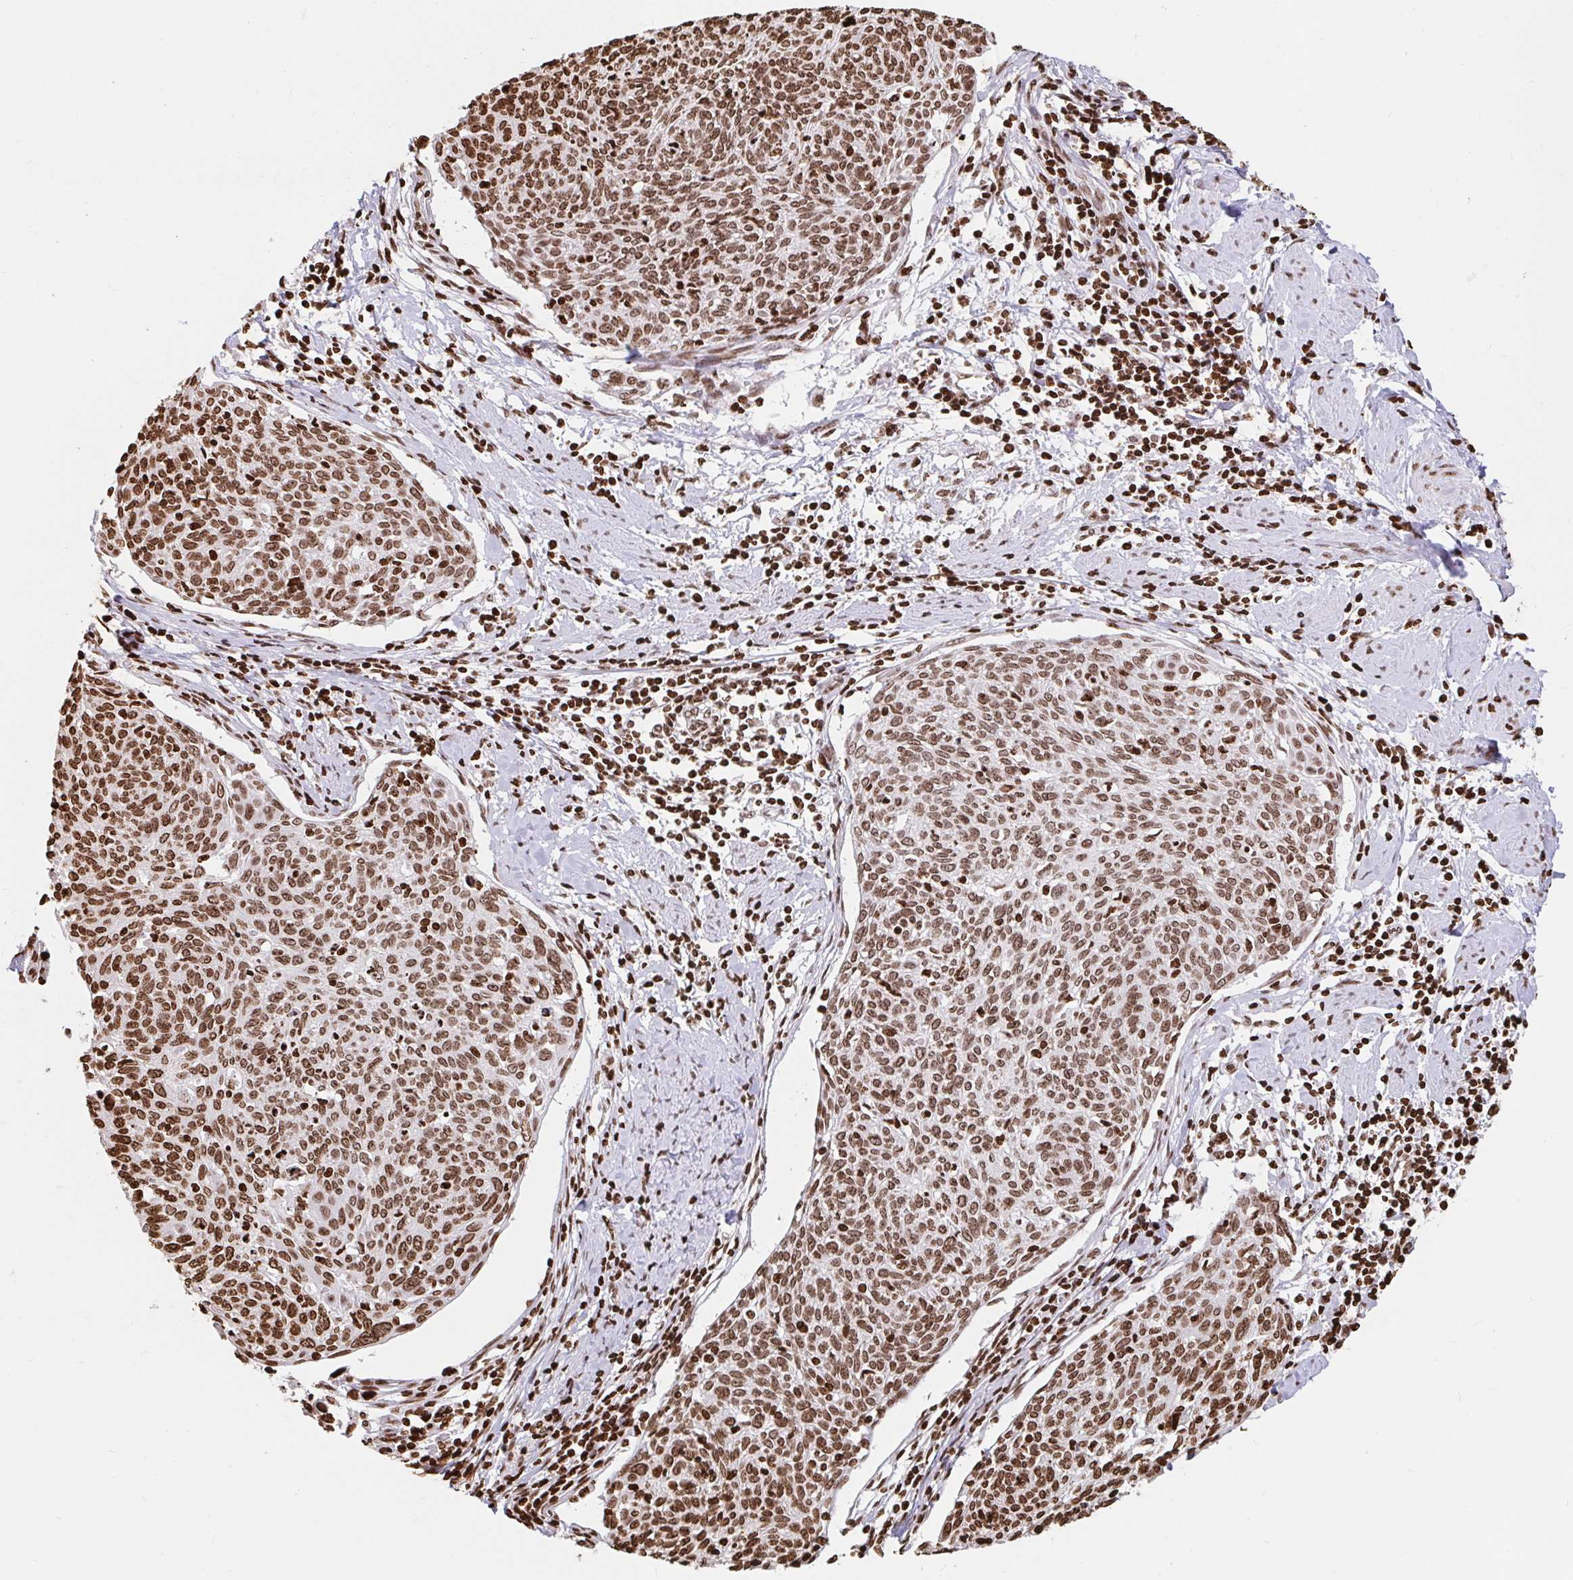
{"staining": {"intensity": "moderate", "quantity": ">75%", "location": "nuclear"}, "tissue": "cervical cancer", "cell_type": "Tumor cells", "image_type": "cancer", "snomed": [{"axis": "morphology", "description": "Squamous cell carcinoma, NOS"}, {"axis": "topography", "description": "Cervix"}], "caption": "Immunohistochemistry of human squamous cell carcinoma (cervical) demonstrates medium levels of moderate nuclear expression in about >75% of tumor cells. The staining is performed using DAB (3,3'-diaminobenzidine) brown chromogen to label protein expression. The nuclei are counter-stained blue using hematoxylin.", "gene": "H2BC5", "patient": {"sex": "female", "age": 49}}